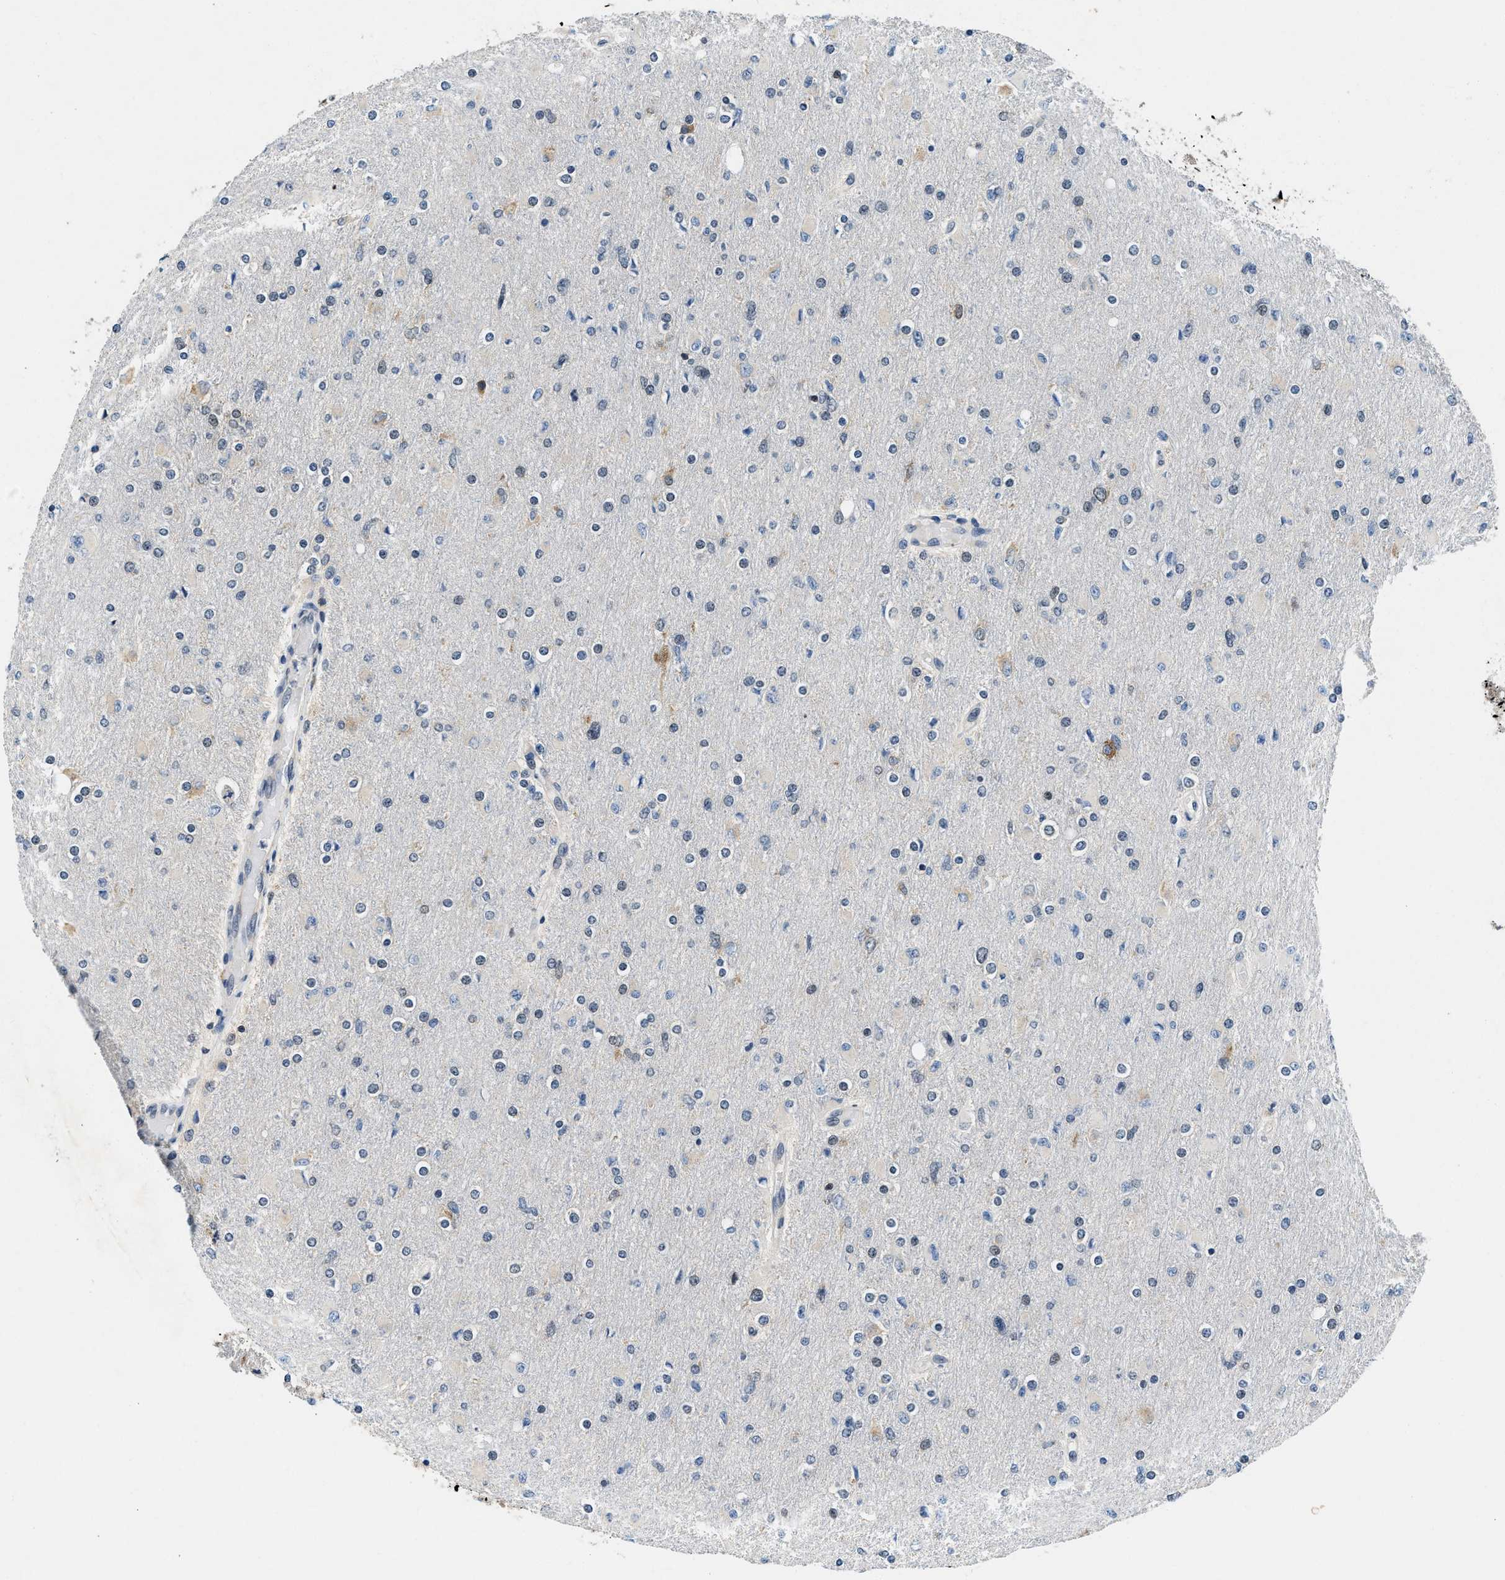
{"staining": {"intensity": "negative", "quantity": "none", "location": "none"}, "tissue": "glioma", "cell_type": "Tumor cells", "image_type": "cancer", "snomed": [{"axis": "morphology", "description": "Glioma, malignant, High grade"}, {"axis": "topography", "description": "Cerebral cortex"}], "caption": "DAB immunohistochemical staining of malignant glioma (high-grade) shows no significant positivity in tumor cells. The staining is performed using DAB brown chromogen with nuclei counter-stained in using hematoxylin.", "gene": "PA2G4", "patient": {"sex": "female", "age": 36}}